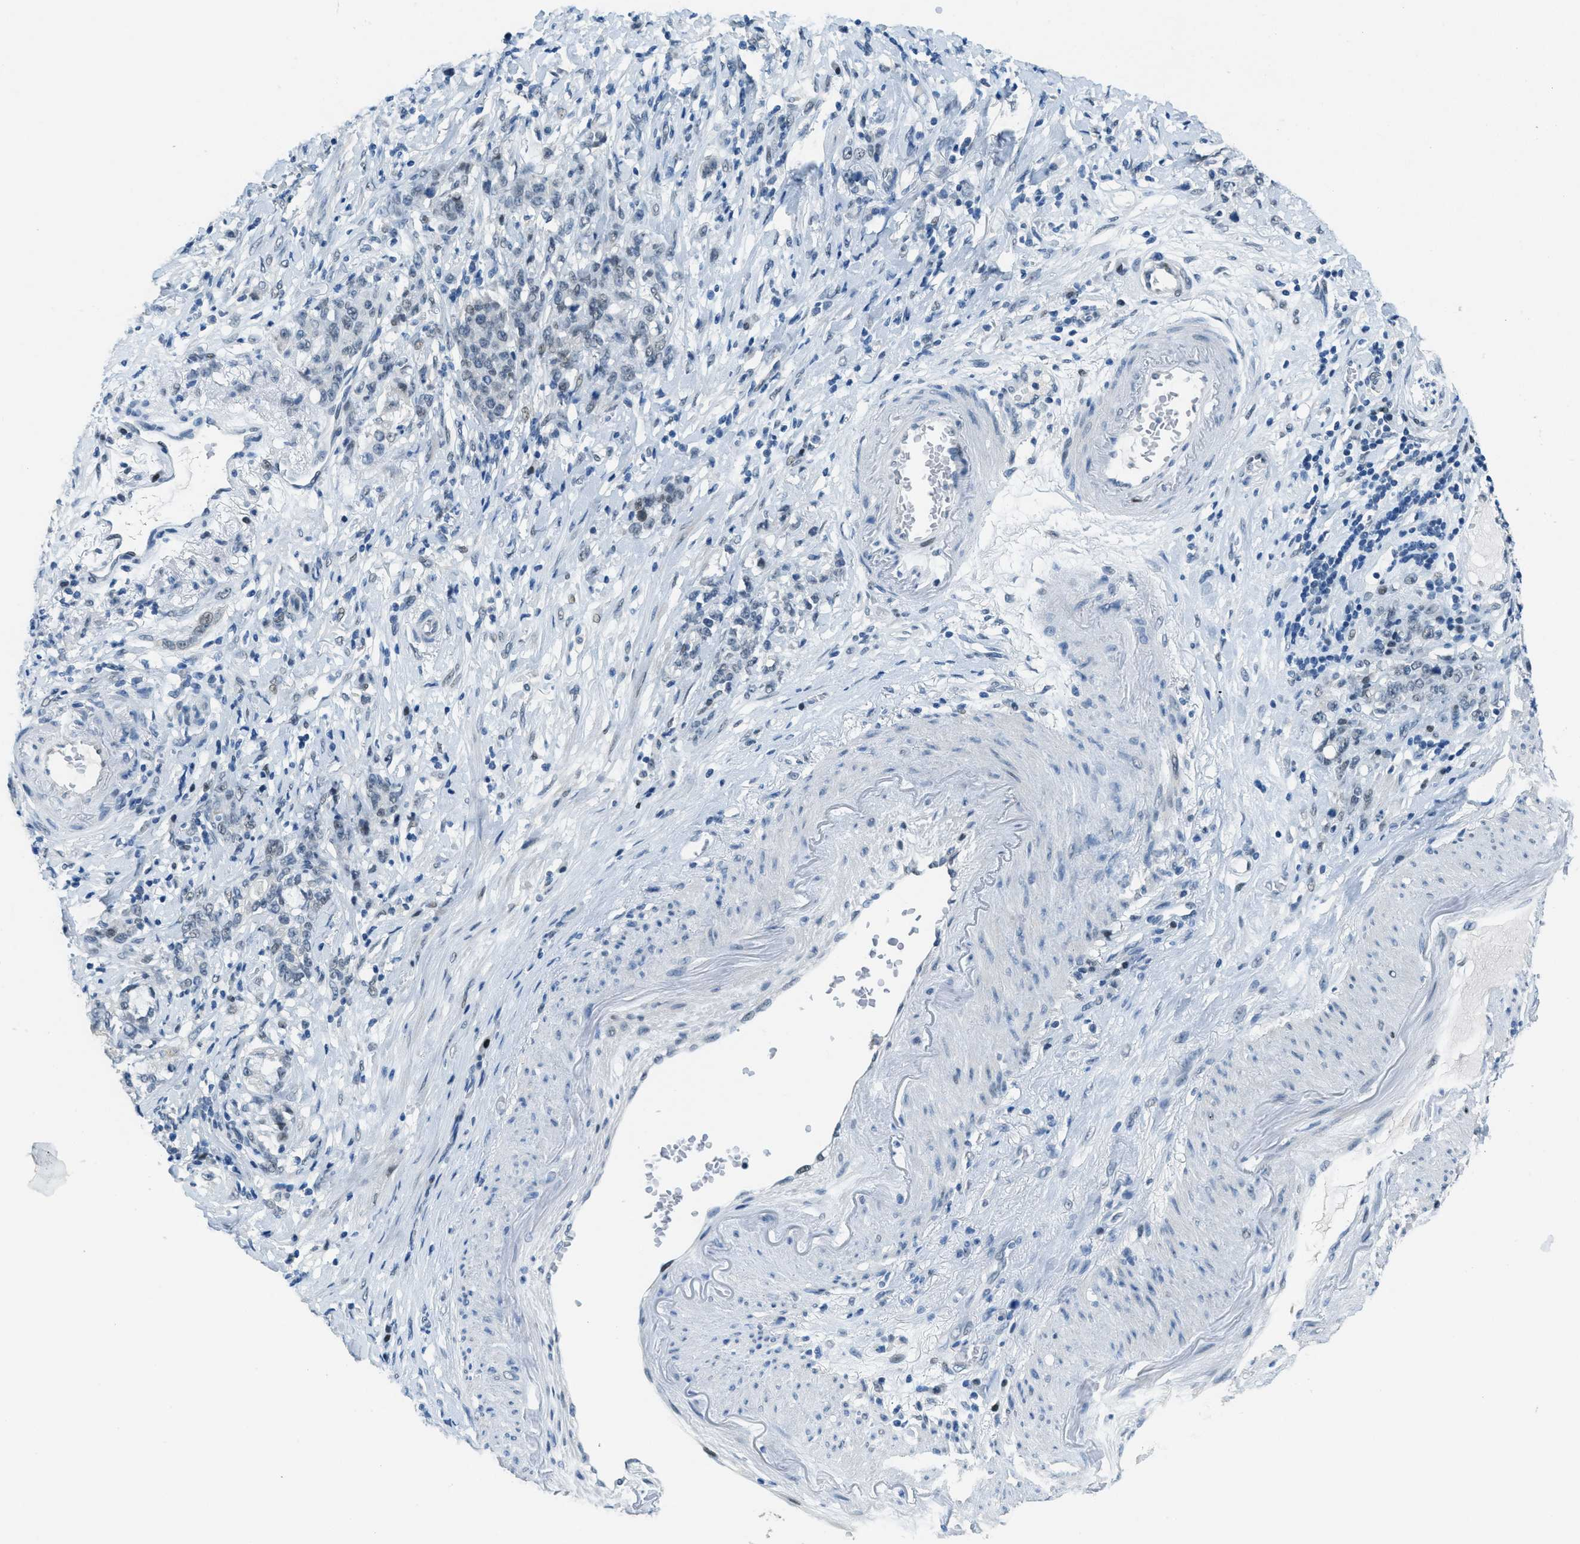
{"staining": {"intensity": "negative", "quantity": "none", "location": "none"}, "tissue": "stomach cancer", "cell_type": "Tumor cells", "image_type": "cancer", "snomed": [{"axis": "morphology", "description": "Adenocarcinoma, NOS"}, {"axis": "topography", "description": "Stomach, lower"}], "caption": "Human stomach cancer (adenocarcinoma) stained for a protein using IHC exhibits no expression in tumor cells.", "gene": "TTC13", "patient": {"sex": "male", "age": 88}}